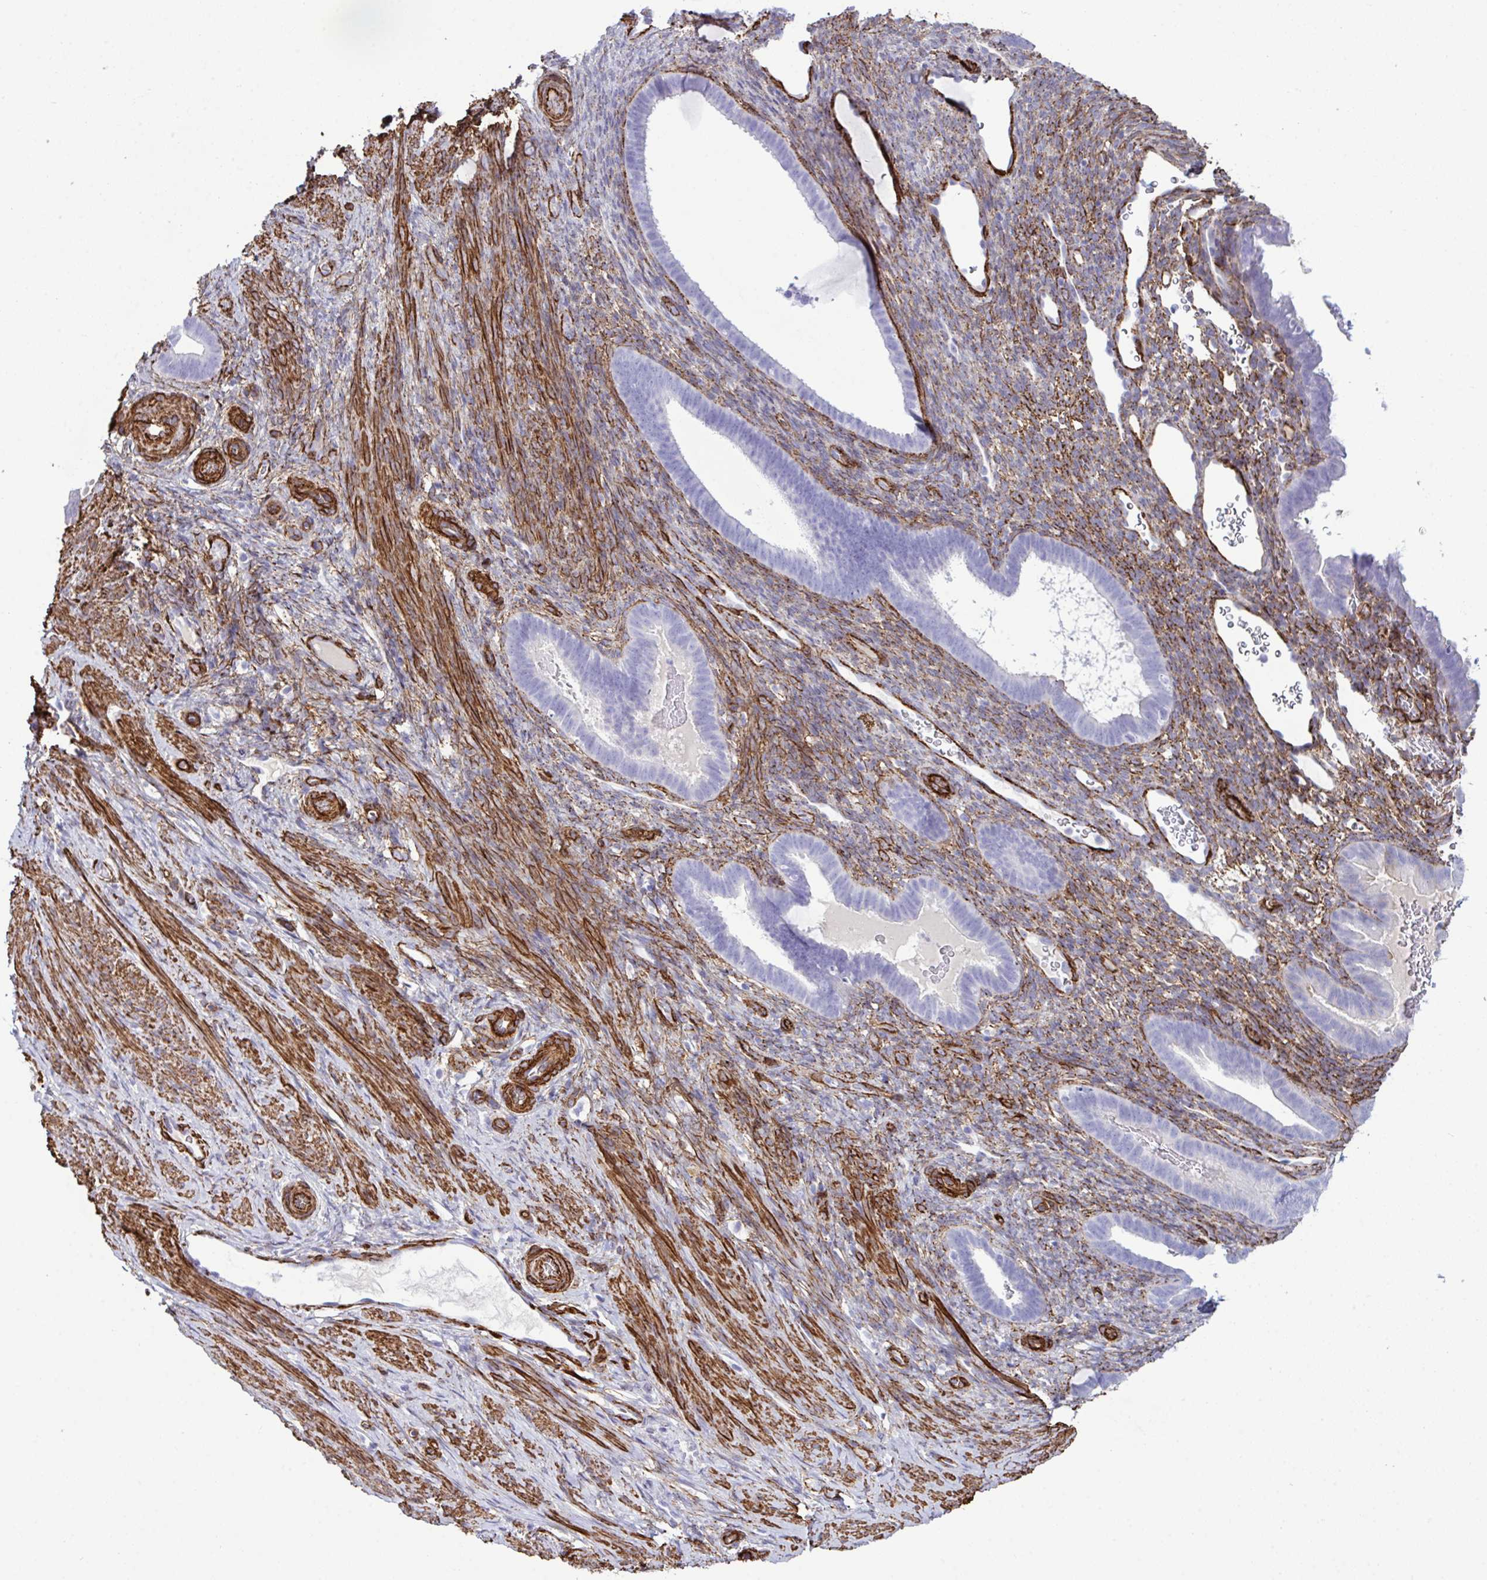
{"staining": {"intensity": "negative", "quantity": "none", "location": "none"}, "tissue": "endometrium", "cell_type": "Cells in endometrial stroma", "image_type": "normal", "snomed": [{"axis": "morphology", "description": "Normal tissue, NOS"}, {"axis": "topography", "description": "Endometrium"}], "caption": "A high-resolution micrograph shows IHC staining of benign endometrium, which demonstrates no significant staining in cells in endometrial stroma.", "gene": "SYNPO2L", "patient": {"sex": "female", "age": 34}}